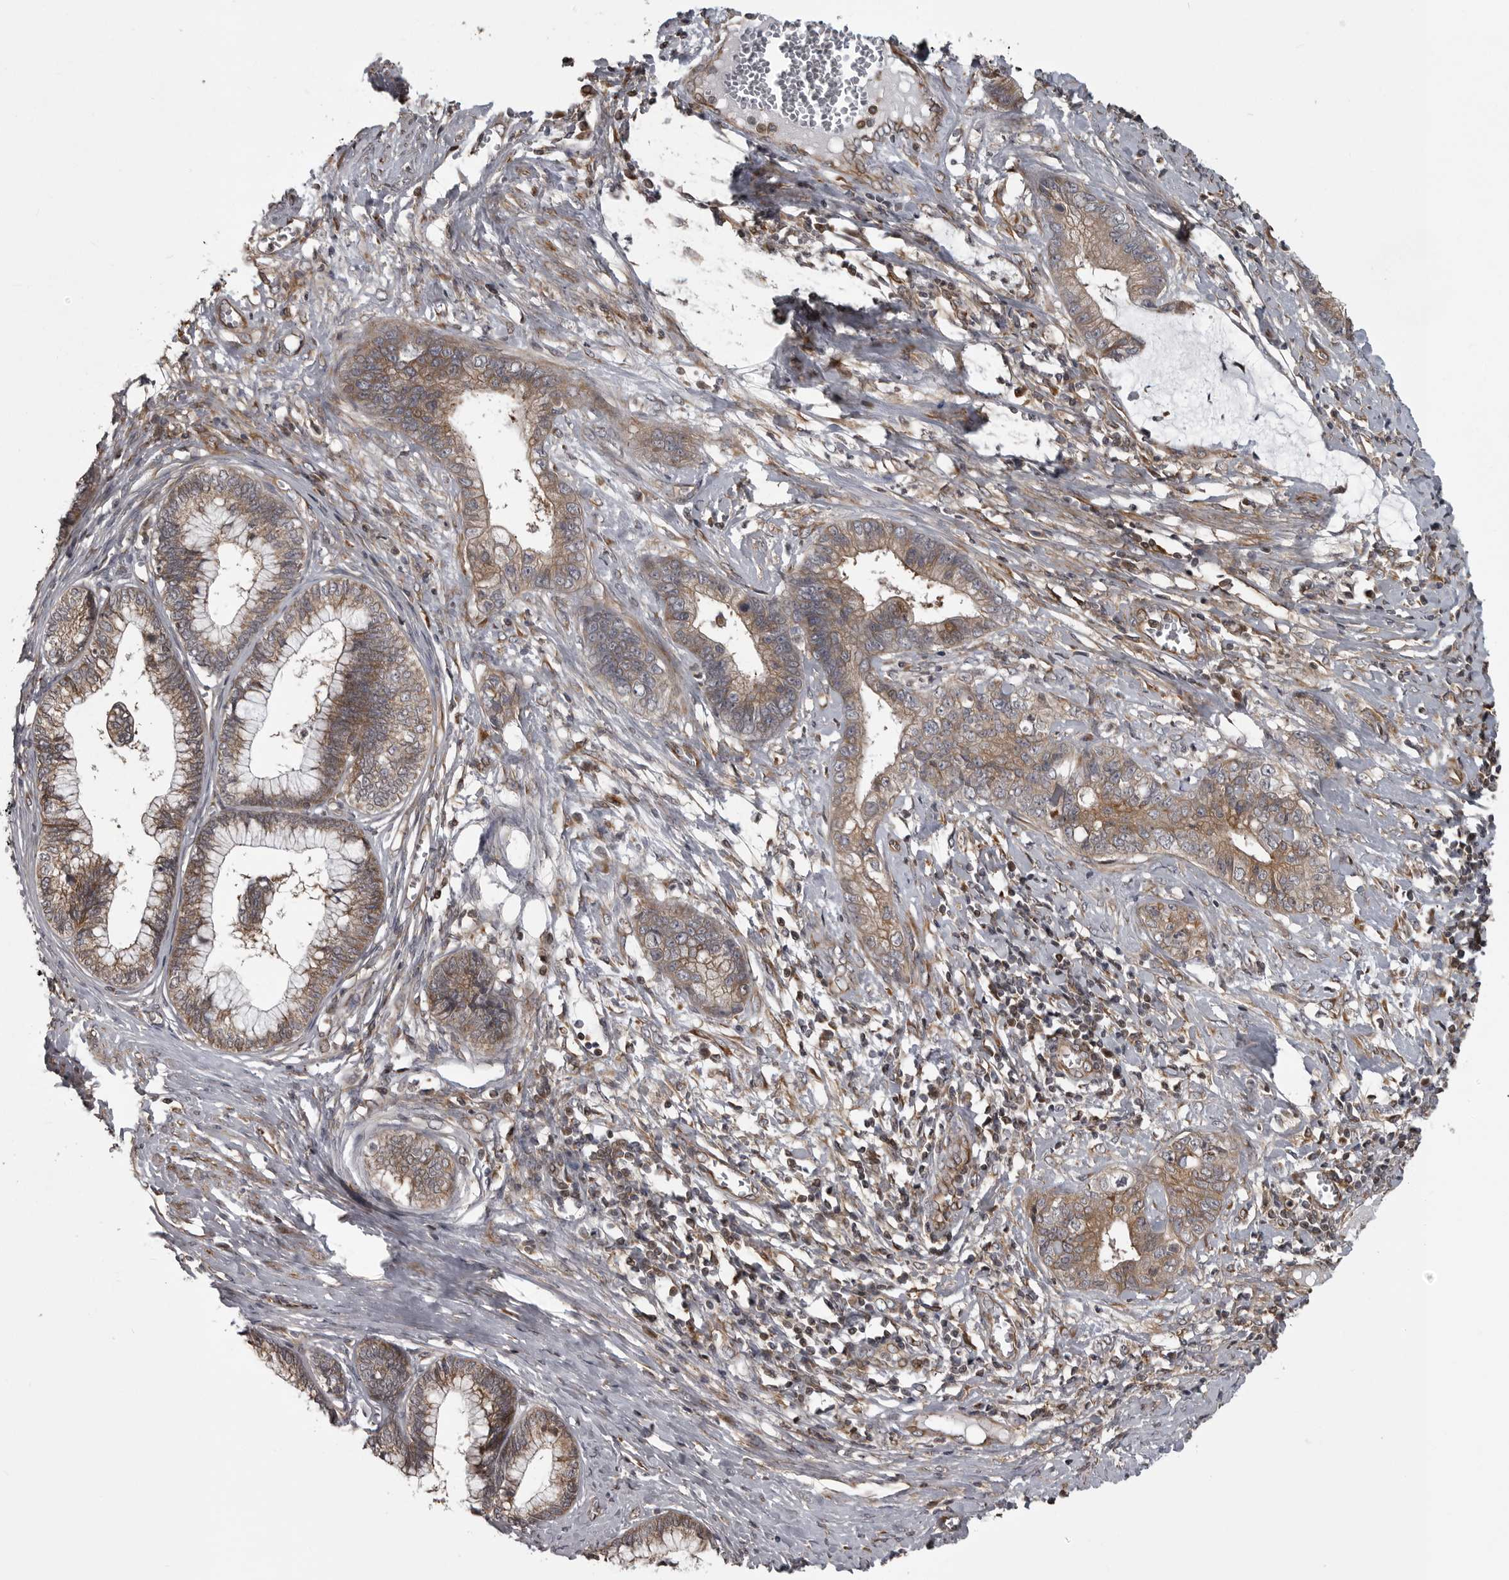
{"staining": {"intensity": "weak", "quantity": "25%-75%", "location": "cytoplasmic/membranous"}, "tissue": "cervical cancer", "cell_type": "Tumor cells", "image_type": "cancer", "snomed": [{"axis": "morphology", "description": "Adenocarcinoma, NOS"}, {"axis": "topography", "description": "Cervix"}], "caption": "Immunohistochemistry (IHC) histopathology image of human adenocarcinoma (cervical) stained for a protein (brown), which reveals low levels of weak cytoplasmic/membranous staining in approximately 25%-75% of tumor cells.", "gene": "ZNRF1", "patient": {"sex": "female", "age": 44}}